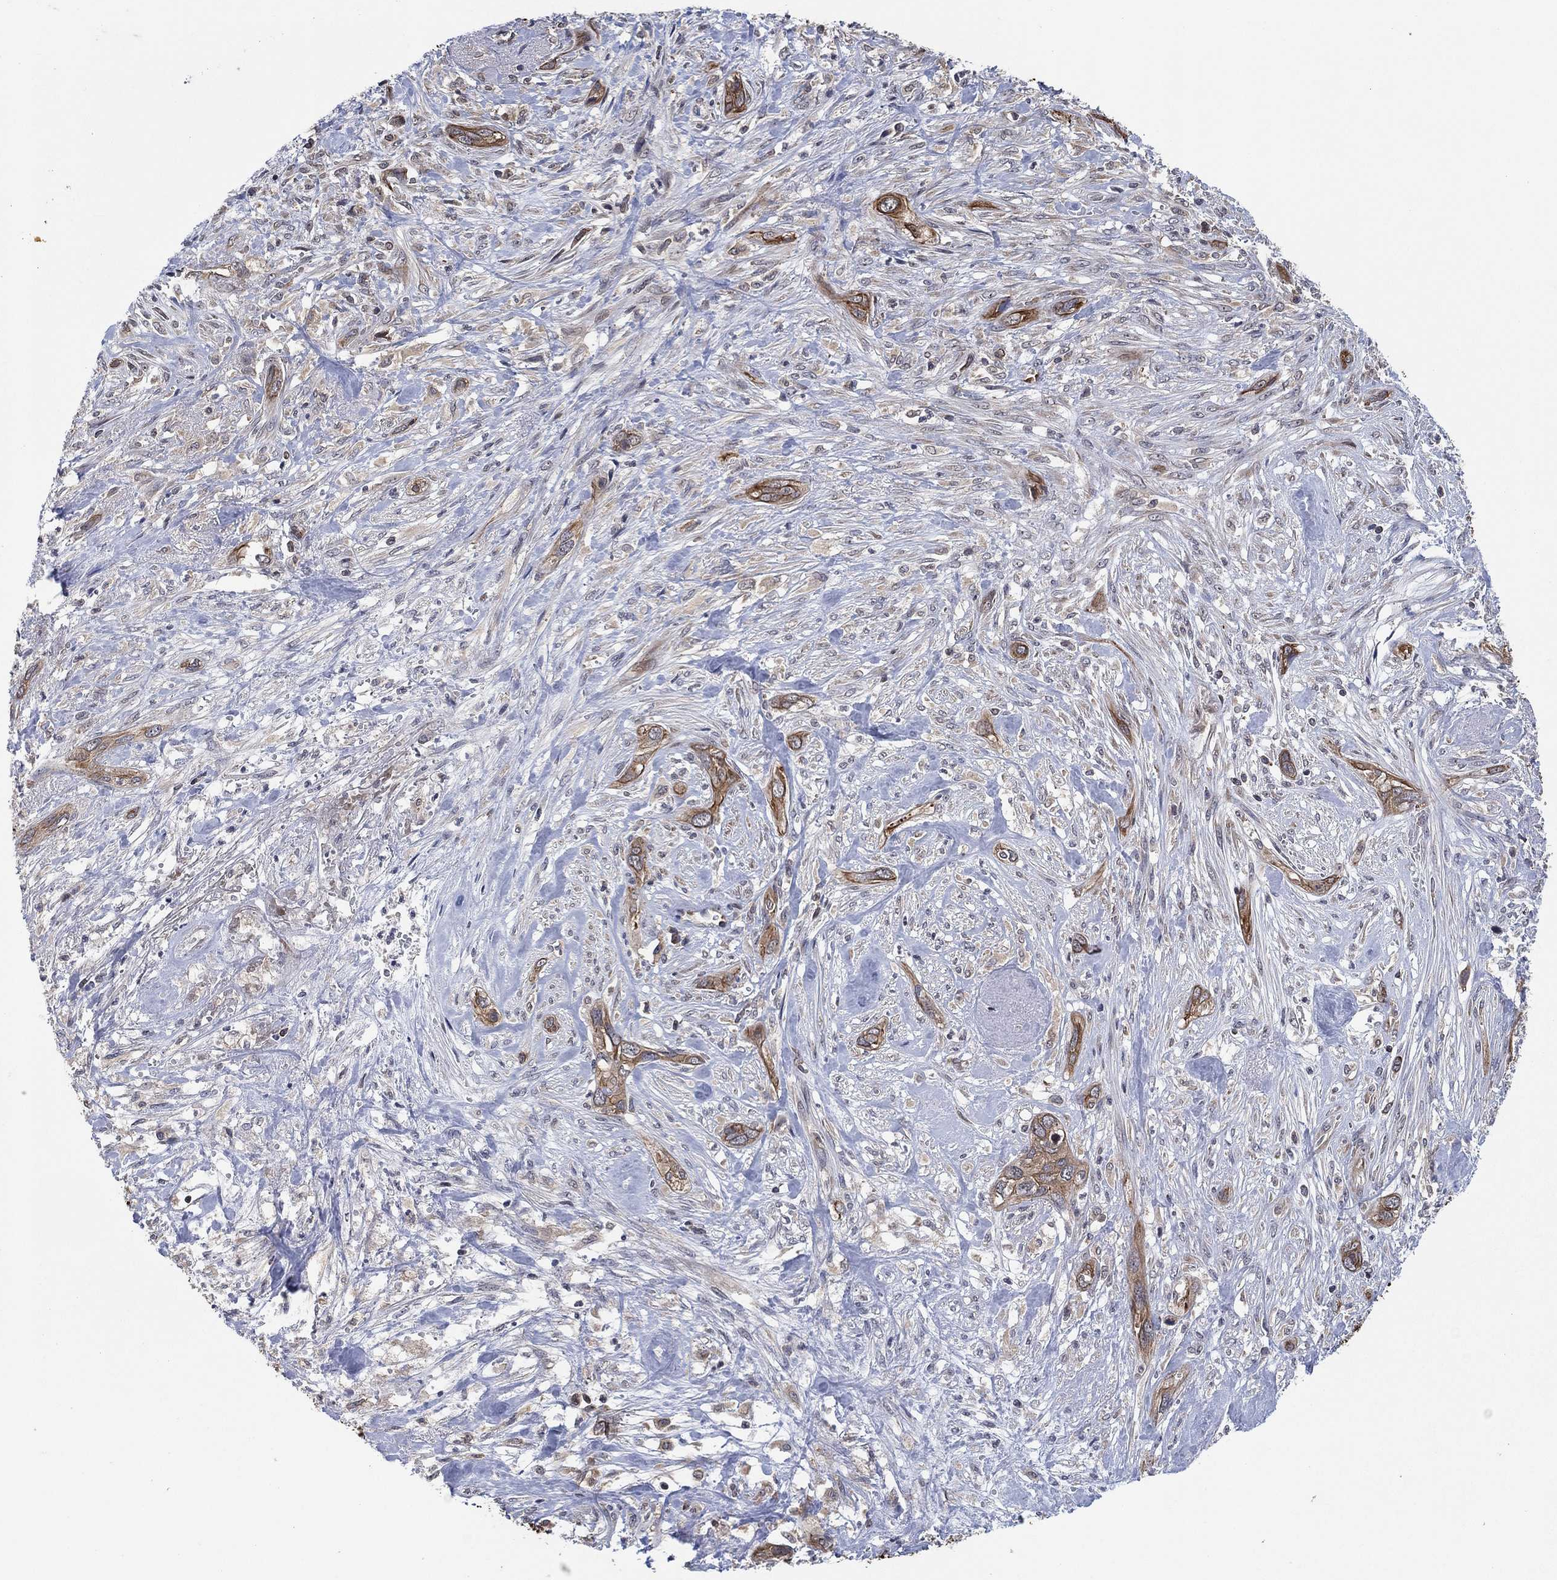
{"staining": {"intensity": "moderate", "quantity": ">75%", "location": "cytoplasmic/membranous"}, "tissue": "cervical cancer", "cell_type": "Tumor cells", "image_type": "cancer", "snomed": [{"axis": "morphology", "description": "Squamous cell carcinoma, NOS"}, {"axis": "topography", "description": "Cervix"}], "caption": "Protein staining by IHC shows moderate cytoplasmic/membranous expression in about >75% of tumor cells in squamous cell carcinoma (cervical).", "gene": "TMCO1", "patient": {"sex": "female", "age": 57}}